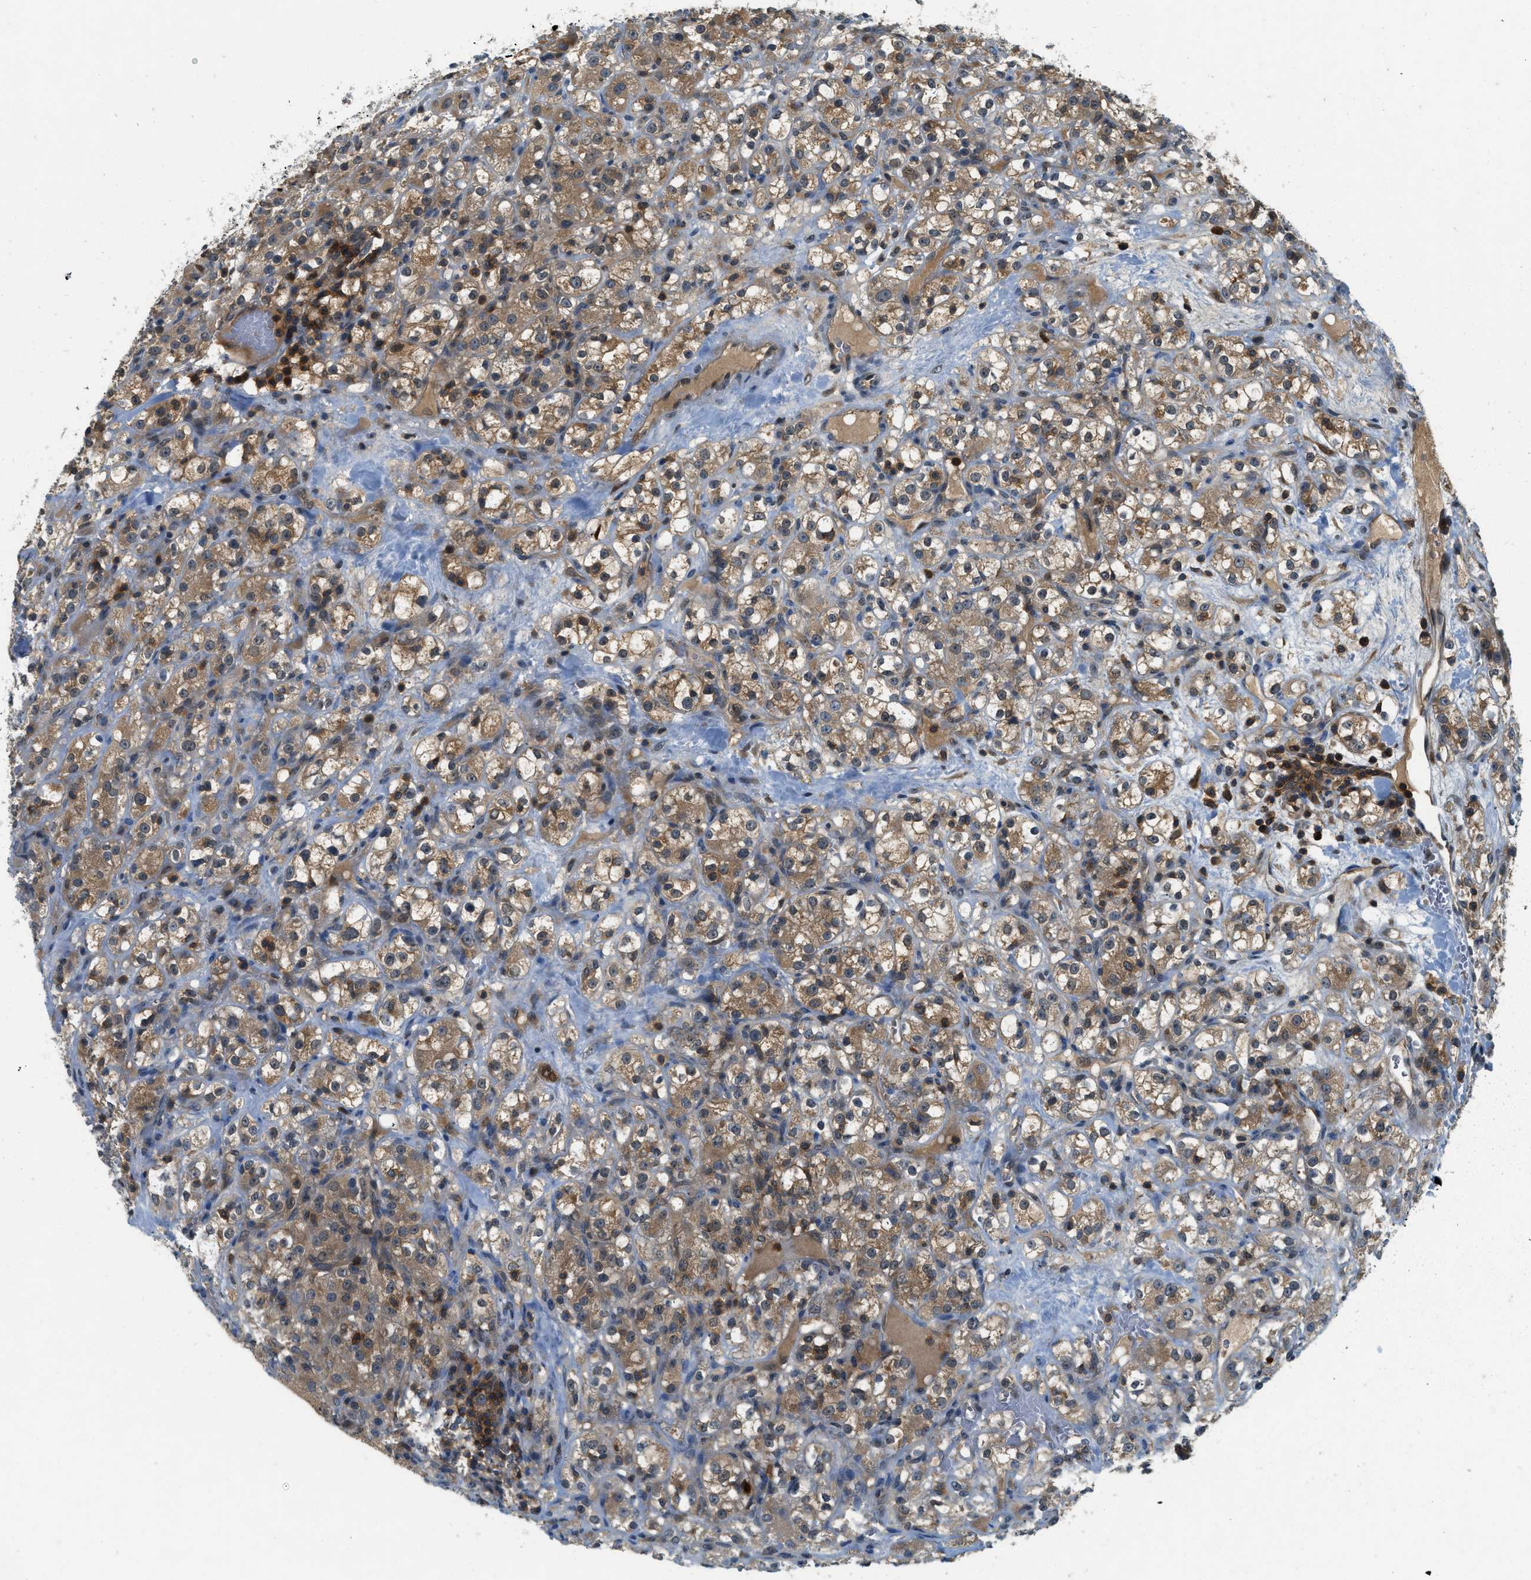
{"staining": {"intensity": "moderate", "quantity": "25%-75%", "location": "cytoplasmic/membranous,nuclear"}, "tissue": "renal cancer", "cell_type": "Tumor cells", "image_type": "cancer", "snomed": [{"axis": "morphology", "description": "Normal tissue, NOS"}, {"axis": "morphology", "description": "Adenocarcinoma, NOS"}, {"axis": "topography", "description": "Kidney"}], "caption": "There is medium levels of moderate cytoplasmic/membranous and nuclear staining in tumor cells of renal adenocarcinoma, as demonstrated by immunohistochemical staining (brown color).", "gene": "GMPPB", "patient": {"sex": "male", "age": 61}}